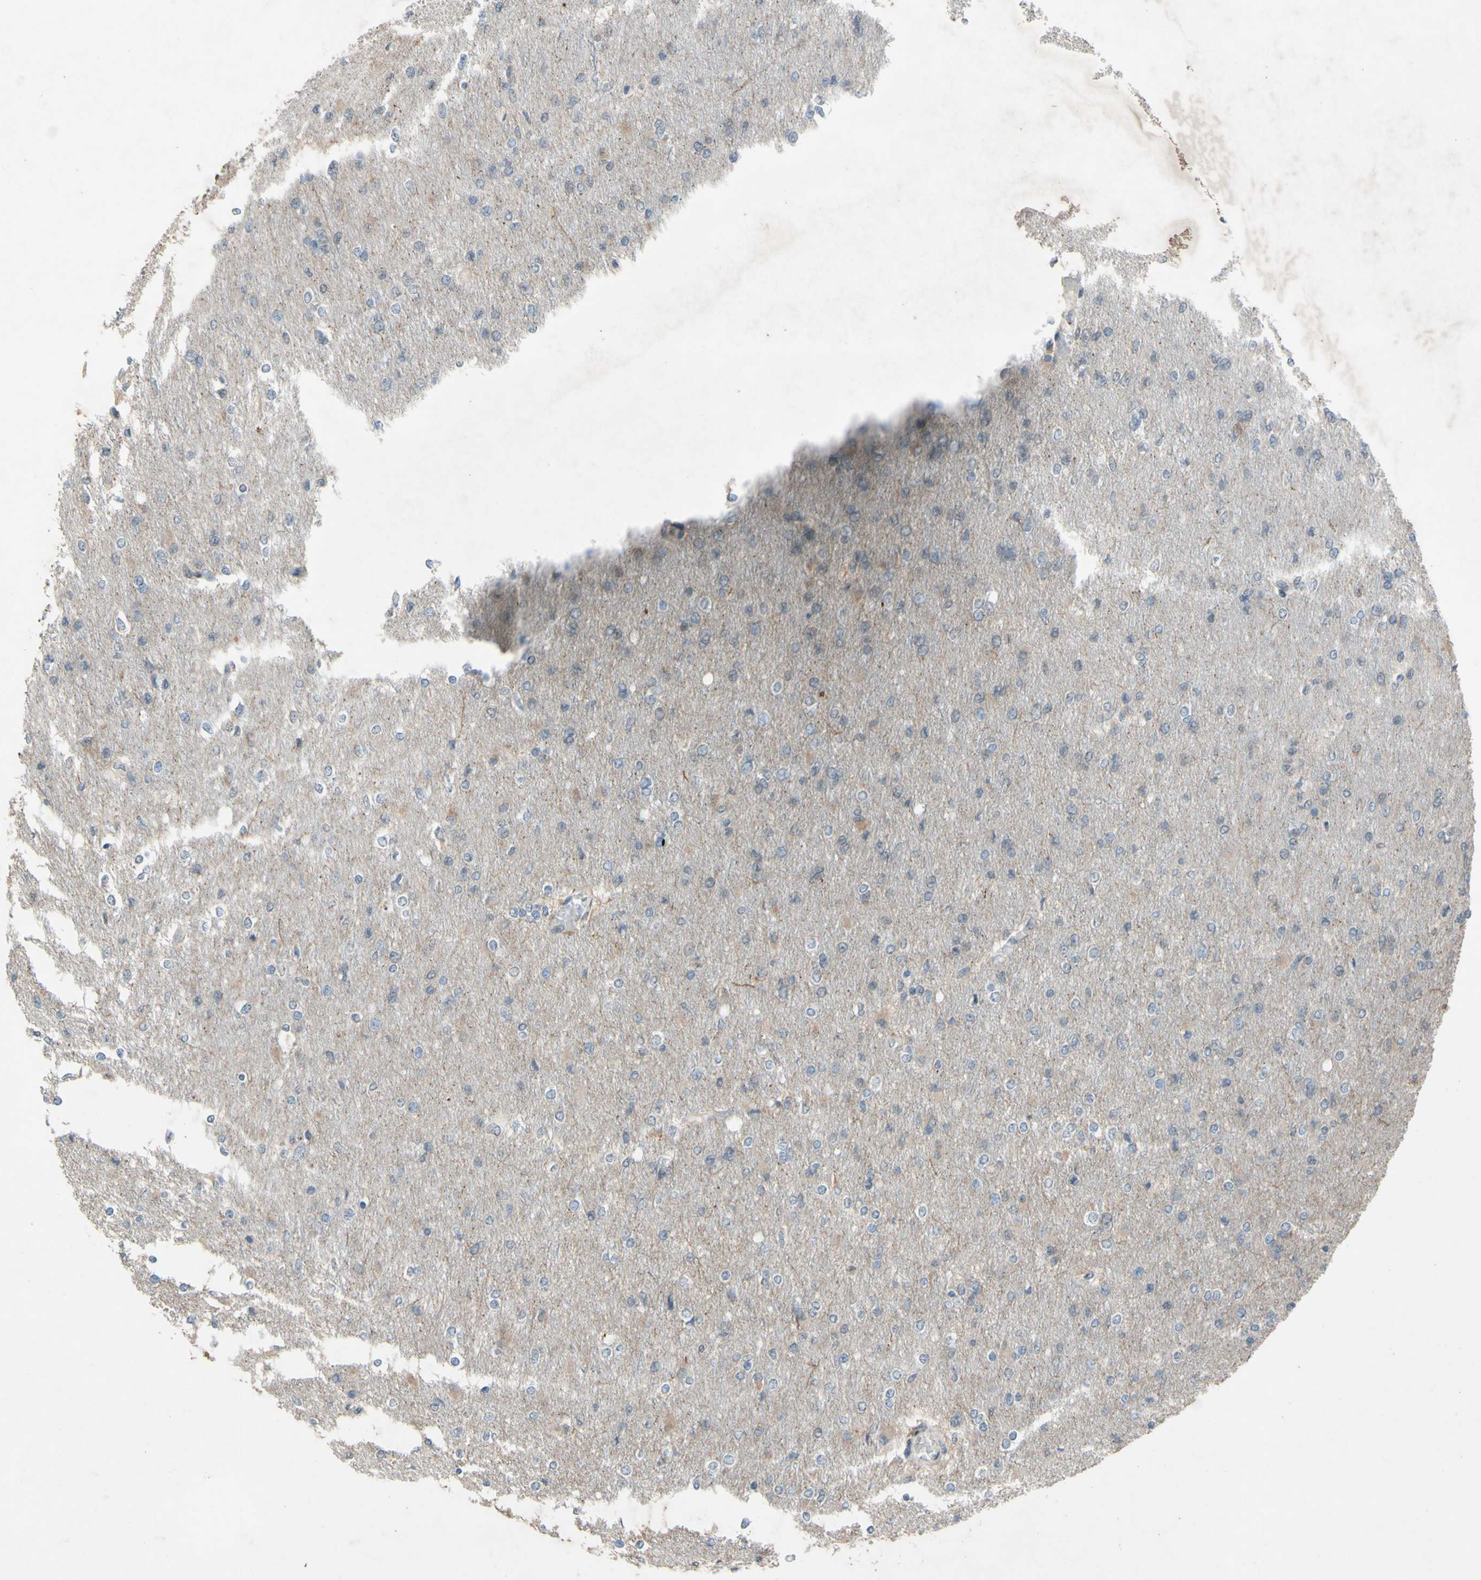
{"staining": {"intensity": "negative", "quantity": "none", "location": "none"}, "tissue": "glioma", "cell_type": "Tumor cells", "image_type": "cancer", "snomed": [{"axis": "morphology", "description": "Glioma, malignant, High grade"}, {"axis": "topography", "description": "Cerebral cortex"}], "caption": "This is a histopathology image of immunohistochemistry staining of malignant glioma (high-grade), which shows no expression in tumor cells.", "gene": "CDCP1", "patient": {"sex": "female", "age": 36}}